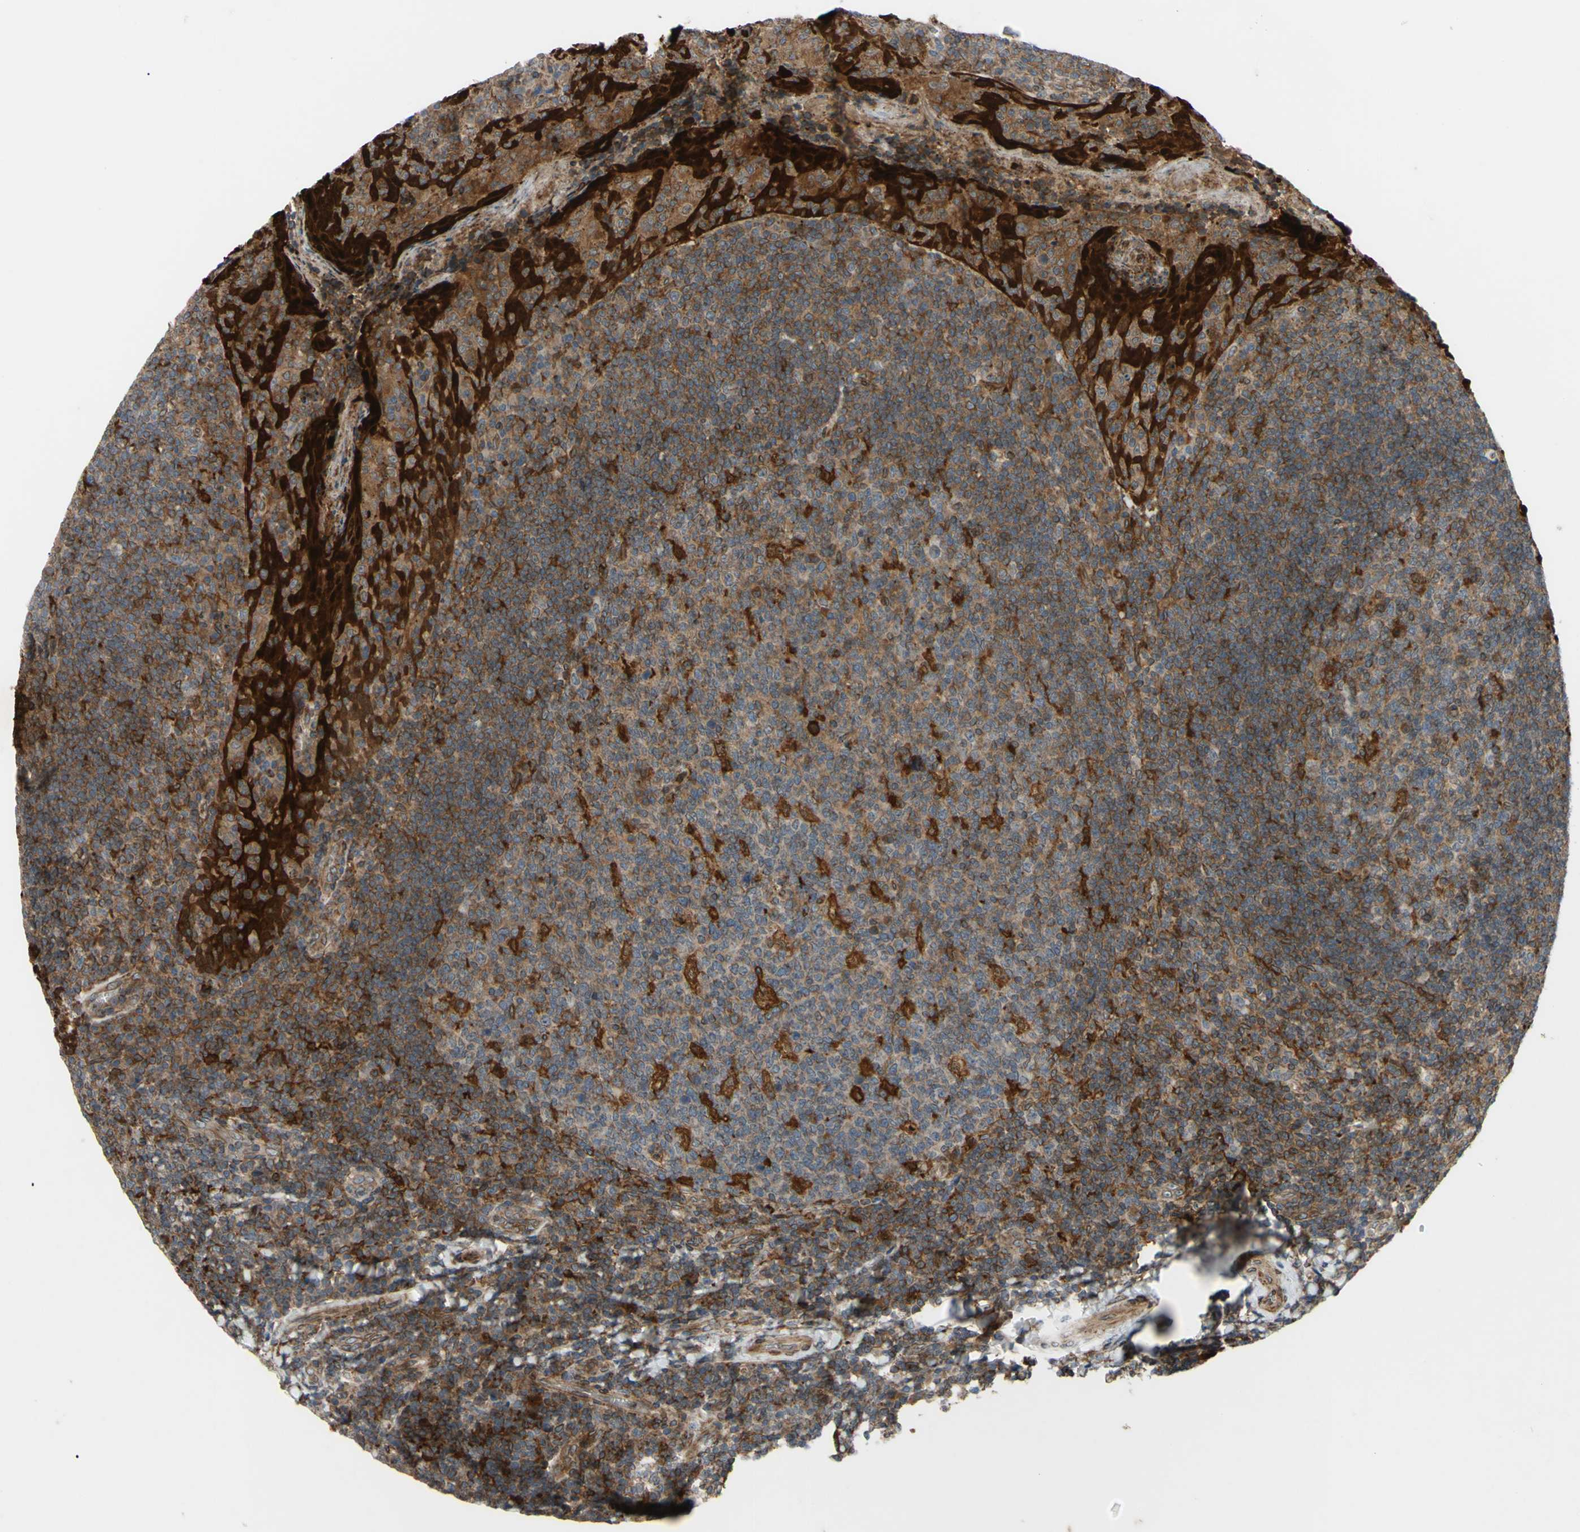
{"staining": {"intensity": "moderate", "quantity": ">75%", "location": "cytoplasmic/membranous"}, "tissue": "tonsil", "cell_type": "Germinal center cells", "image_type": "normal", "snomed": [{"axis": "morphology", "description": "Normal tissue, NOS"}, {"axis": "topography", "description": "Tonsil"}], "caption": "DAB (3,3'-diaminobenzidine) immunohistochemical staining of unremarkable tonsil exhibits moderate cytoplasmic/membranous protein expression in approximately >75% of germinal center cells.", "gene": "PRAF2", "patient": {"sex": "male", "age": 17}}